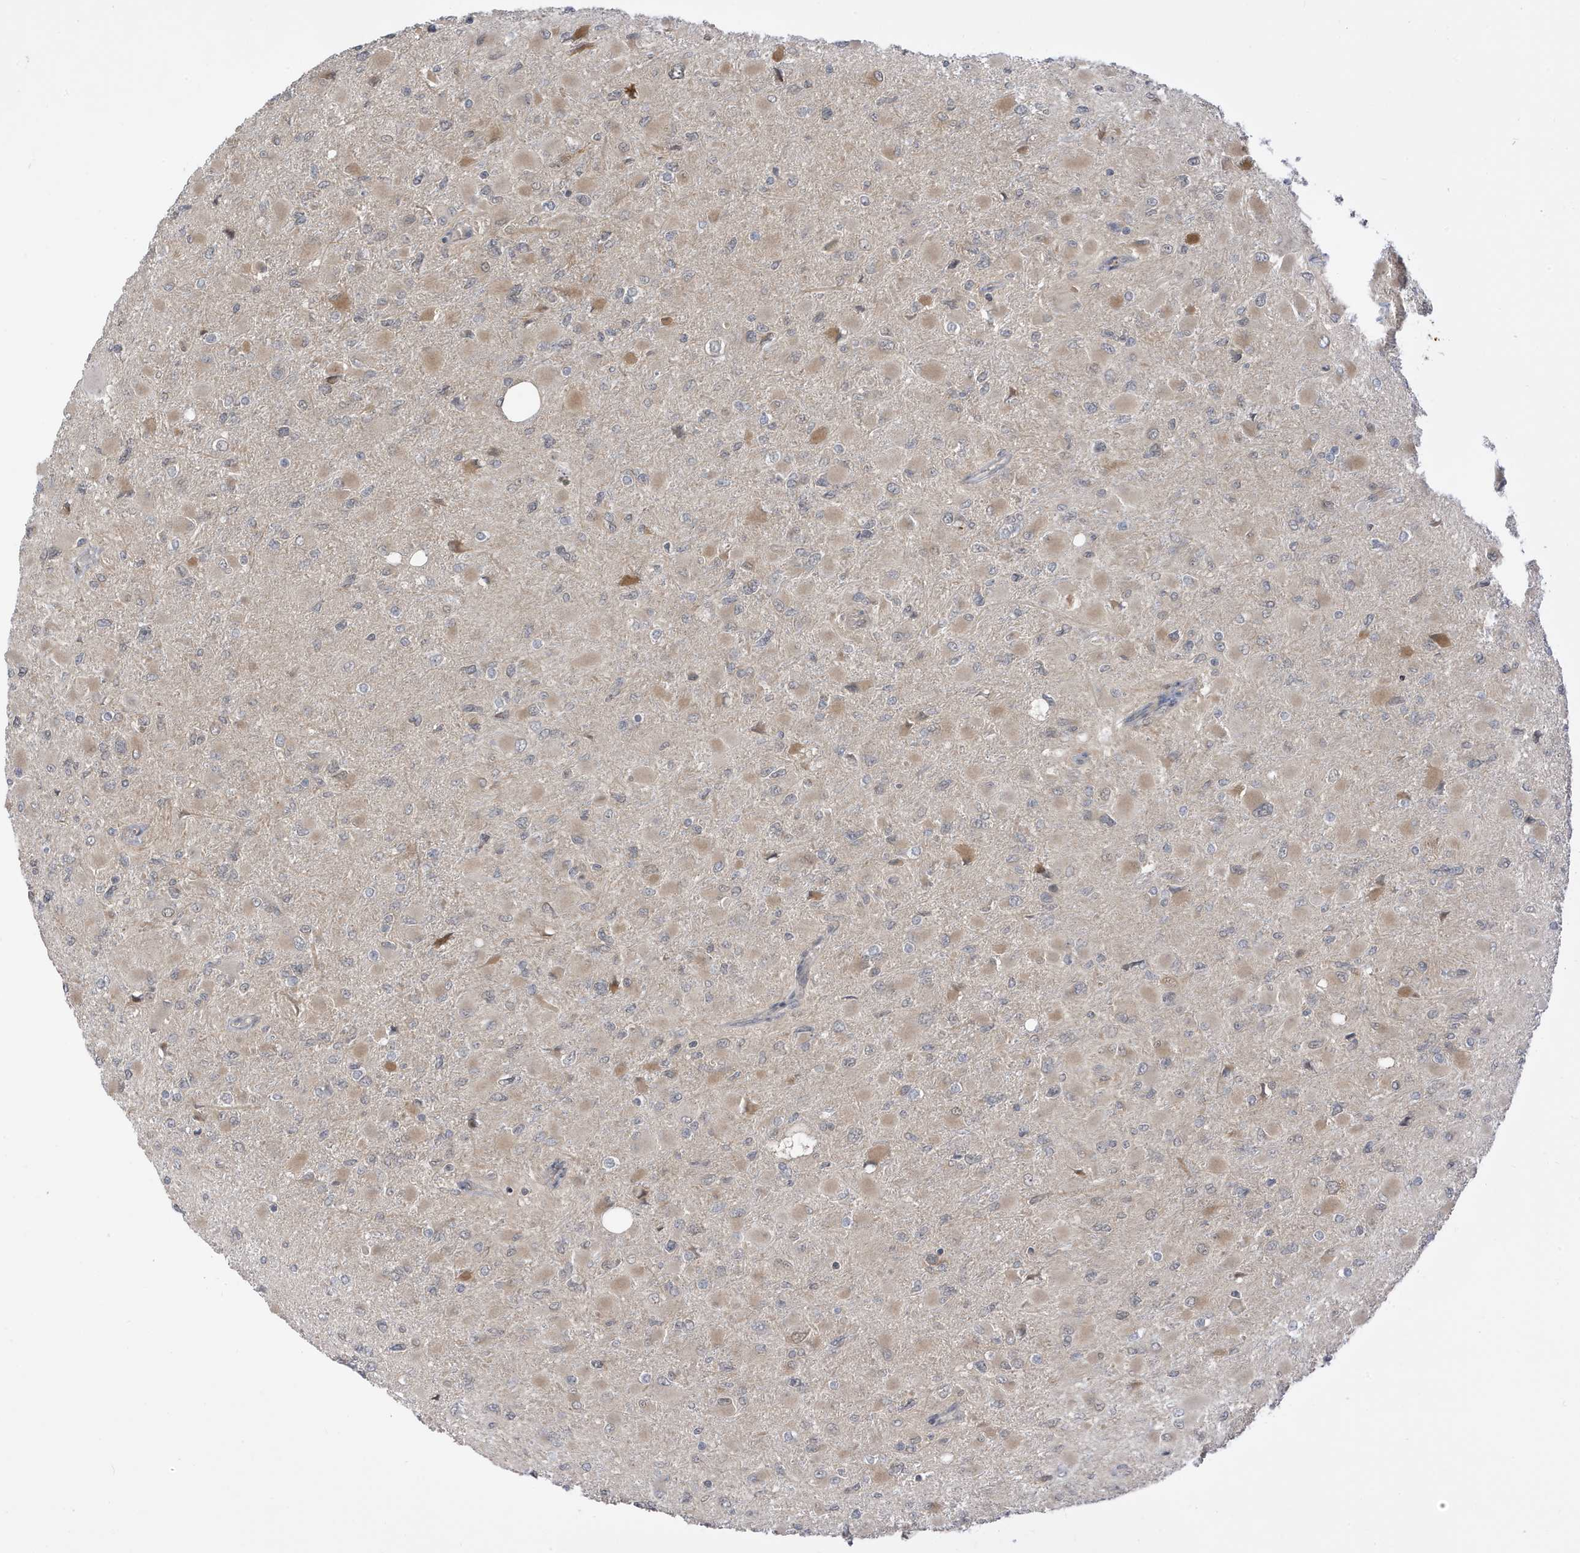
{"staining": {"intensity": "weak", "quantity": "<25%", "location": "cytoplasmic/membranous"}, "tissue": "glioma", "cell_type": "Tumor cells", "image_type": "cancer", "snomed": [{"axis": "morphology", "description": "Glioma, malignant, High grade"}, {"axis": "topography", "description": "Cerebral cortex"}], "caption": "This is a image of immunohistochemistry staining of high-grade glioma (malignant), which shows no staining in tumor cells.", "gene": "TAB3", "patient": {"sex": "female", "age": 36}}